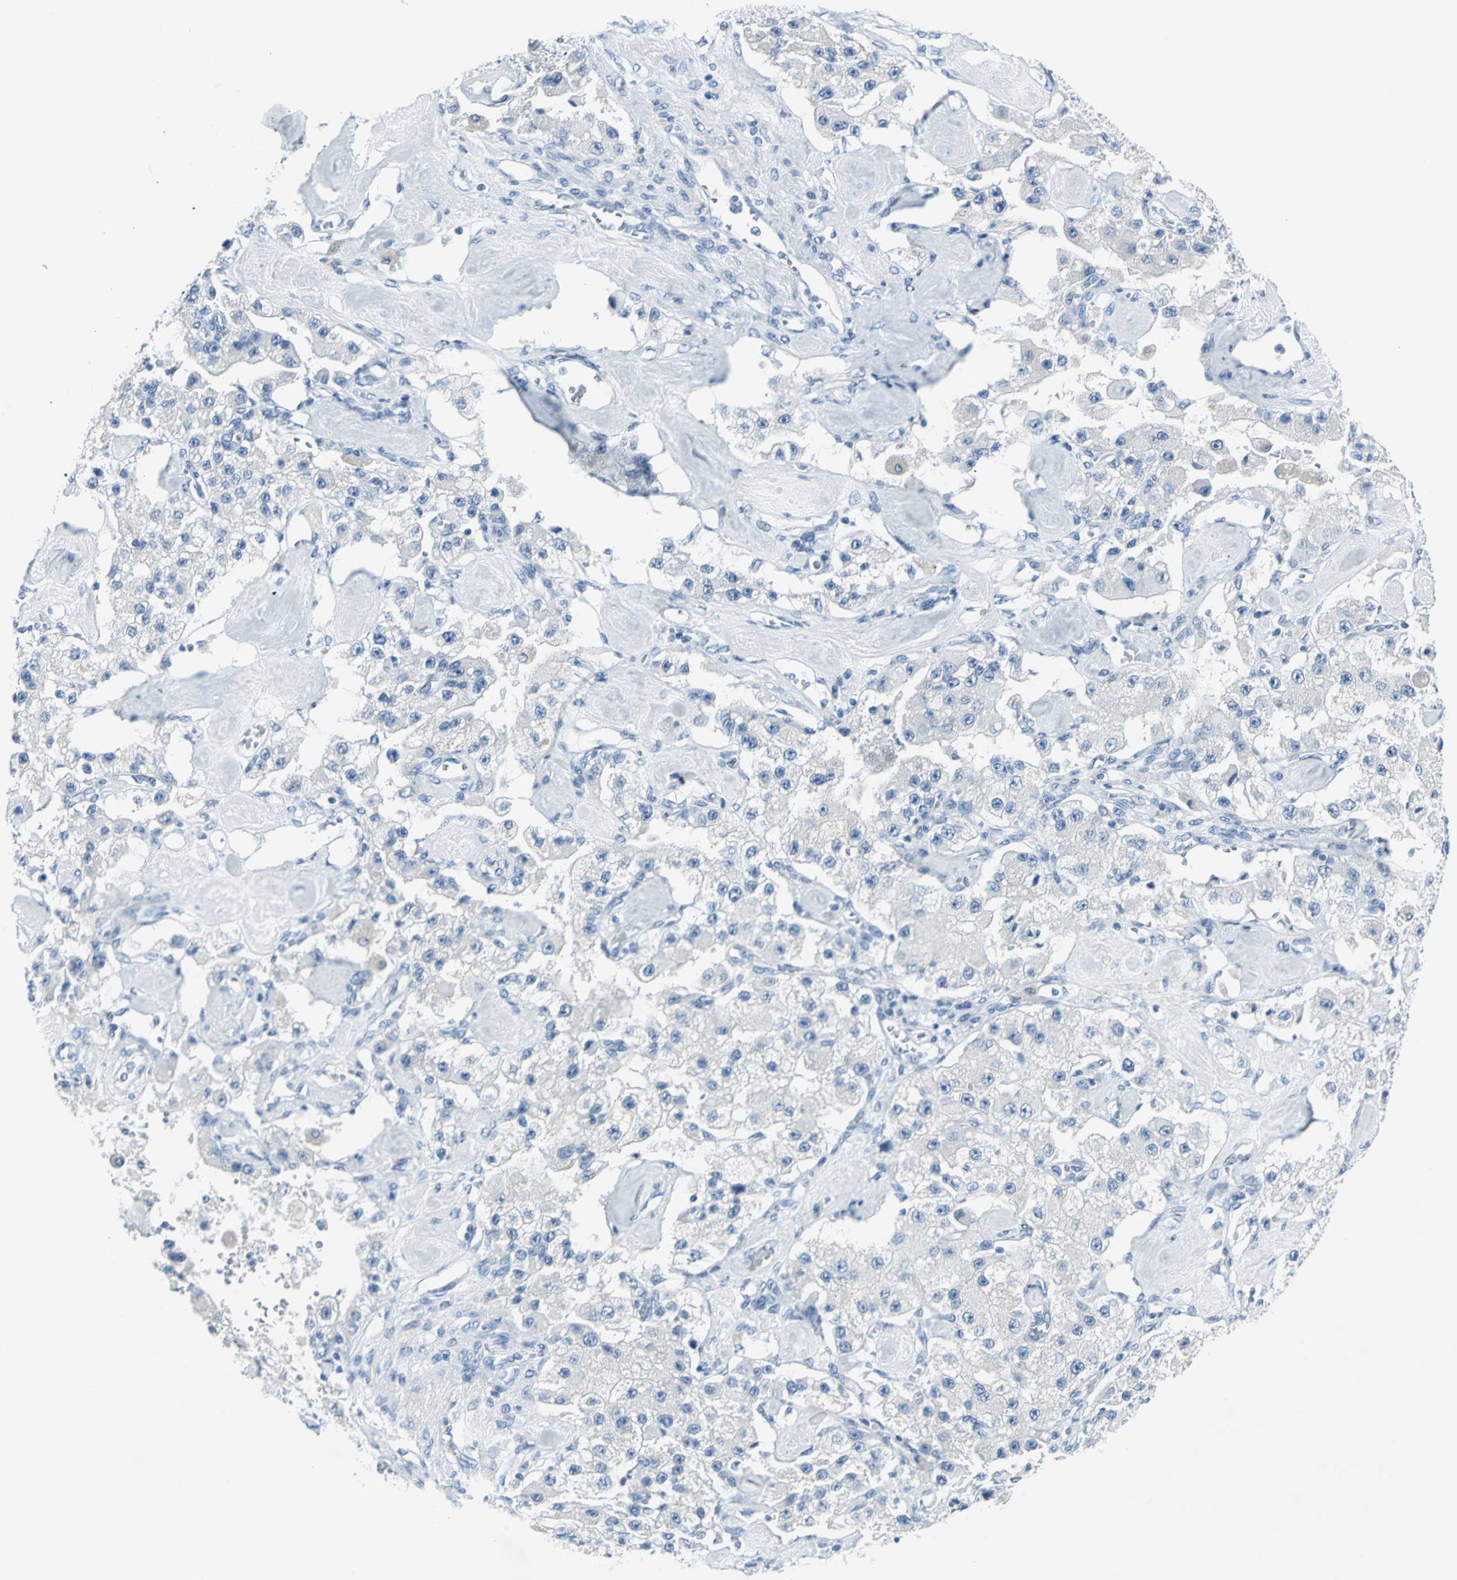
{"staining": {"intensity": "negative", "quantity": "none", "location": "none"}, "tissue": "carcinoid", "cell_type": "Tumor cells", "image_type": "cancer", "snomed": [{"axis": "morphology", "description": "Carcinoid, malignant, NOS"}, {"axis": "topography", "description": "Pancreas"}], "caption": "This is a photomicrograph of immunohistochemistry staining of carcinoid (malignant), which shows no staining in tumor cells.", "gene": "DNAI2", "patient": {"sex": "male", "age": 41}}